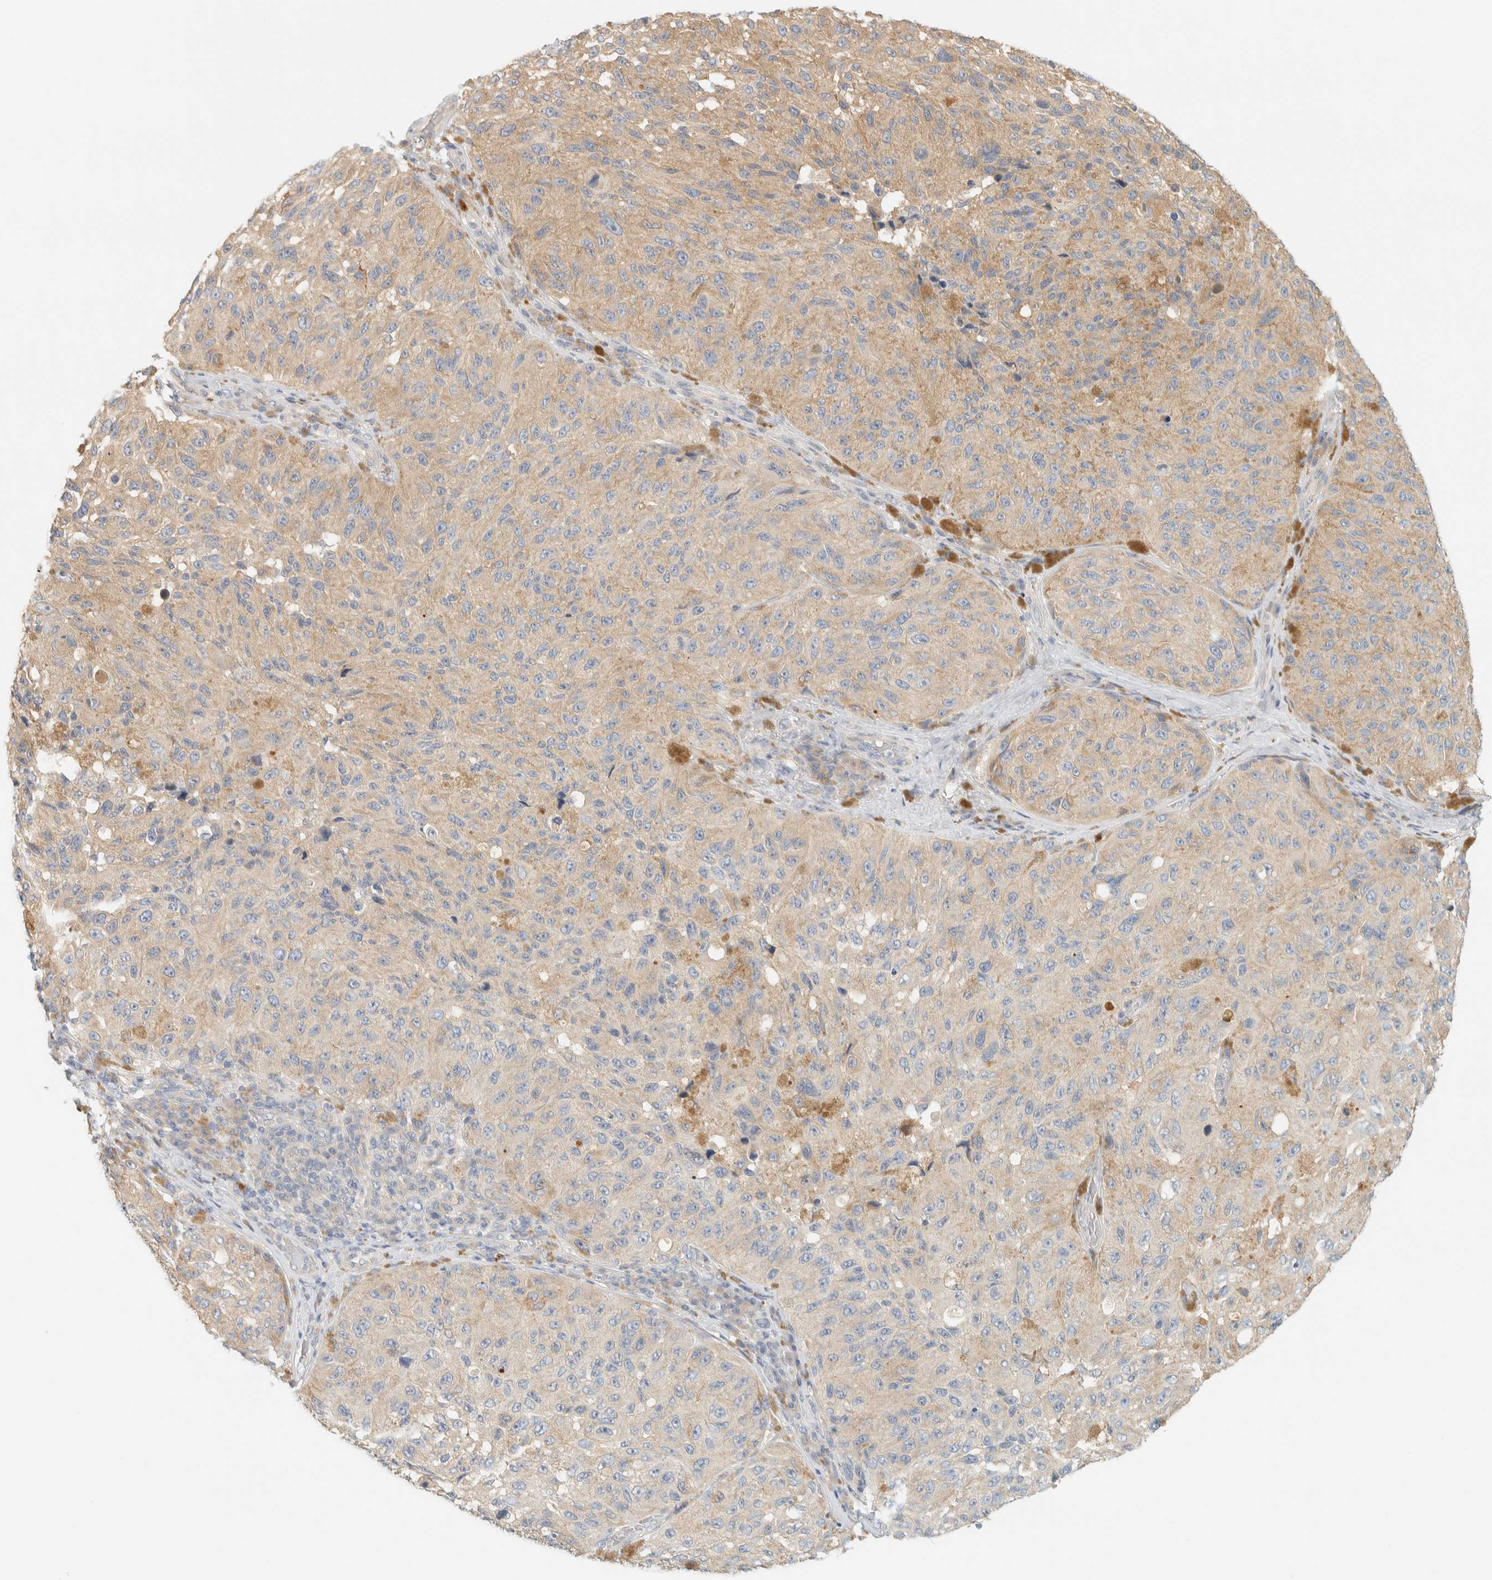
{"staining": {"intensity": "weak", "quantity": ">75%", "location": "cytoplasmic/membranous"}, "tissue": "melanoma", "cell_type": "Tumor cells", "image_type": "cancer", "snomed": [{"axis": "morphology", "description": "Malignant melanoma, NOS"}, {"axis": "topography", "description": "Skin"}], "caption": "Immunohistochemical staining of melanoma exhibits low levels of weak cytoplasmic/membranous positivity in about >75% of tumor cells.", "gene": "PTGES3L-AARSD1", "patient": {"sex": "female", "age": 73}}